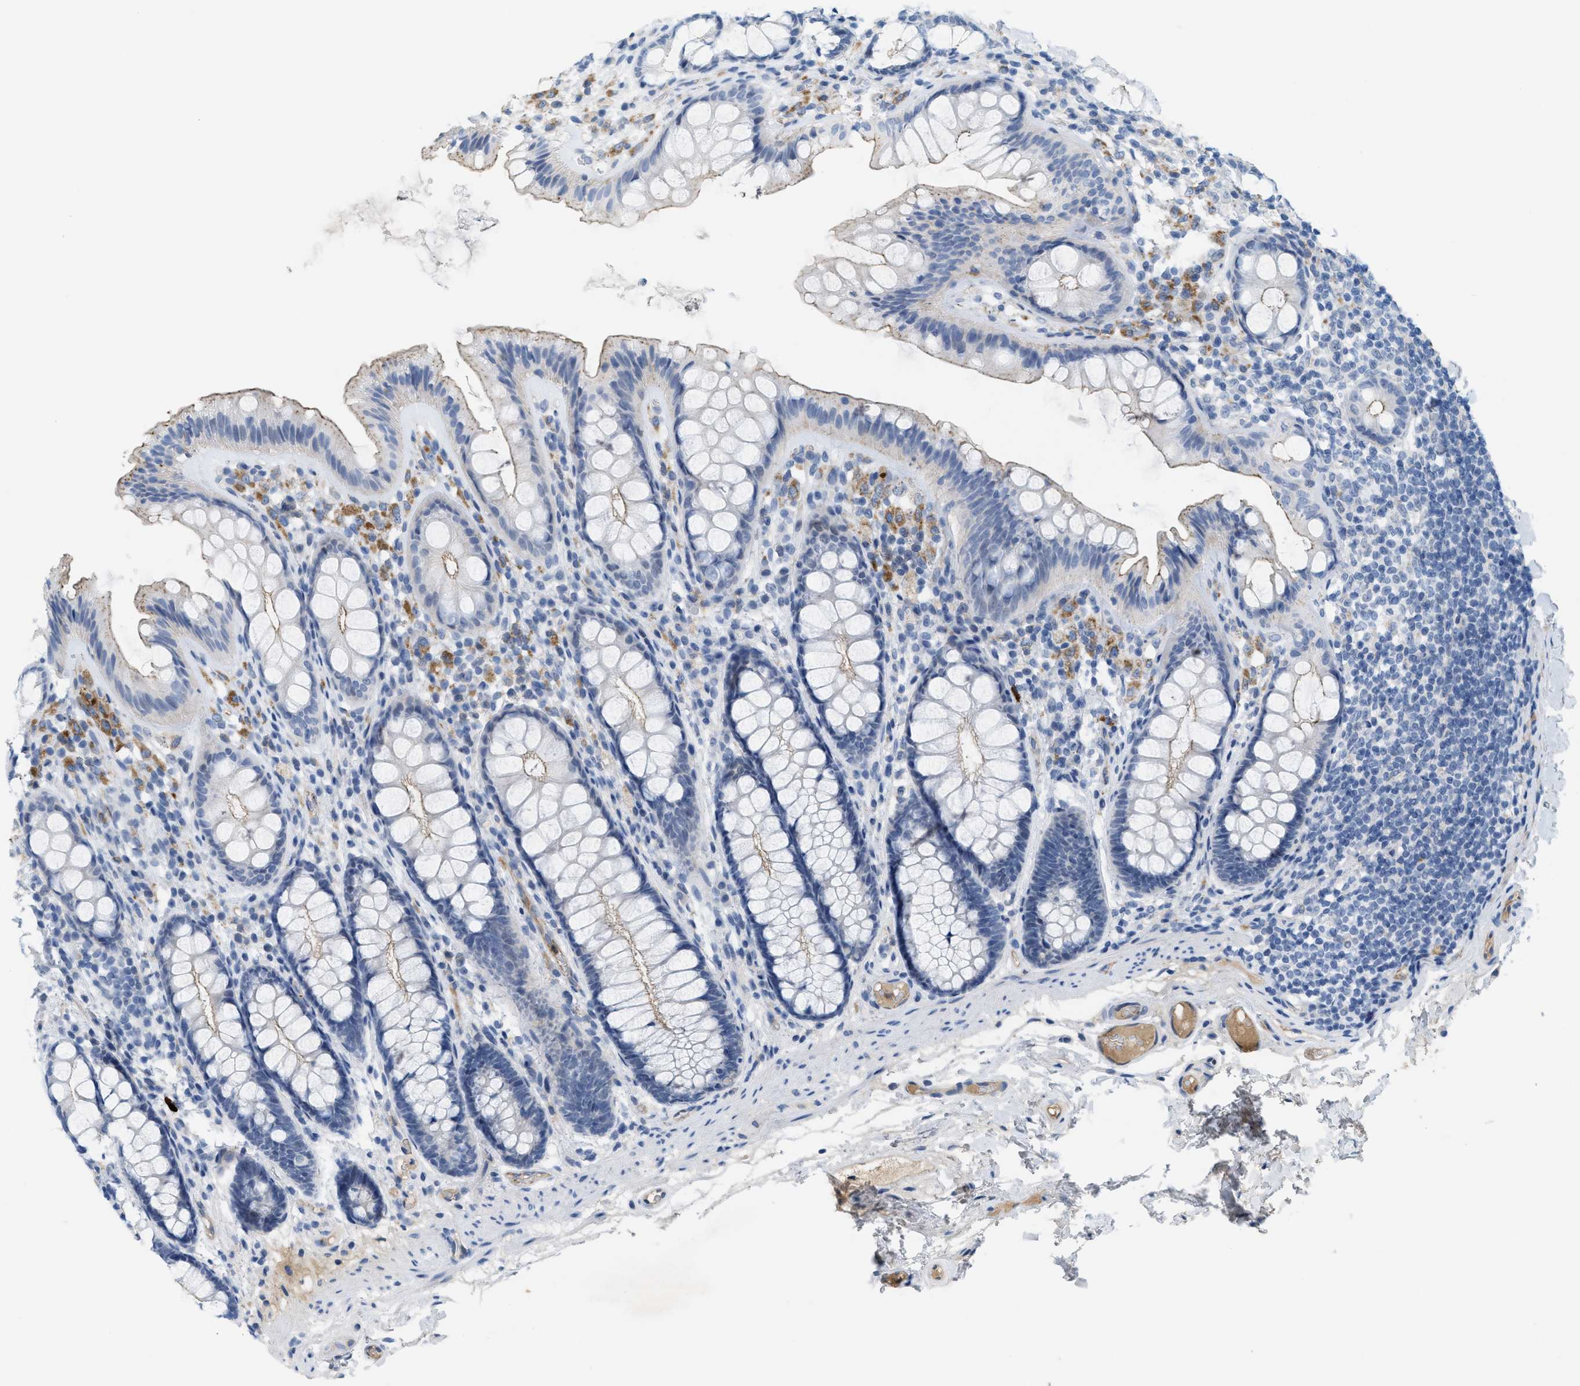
{"staining": {"intensity": "negative", "quantity": "none", "location": "none"}, "tissue": "colon", "cell_type": "Endothelial cells", "image_type": "normal", "snomed": [{"axis": "morphology", "description": "Normal tissue, NOS"}, {"axis": "topography", "description": "Colon"}], "caption": "Protein analysis of normal colon exhibits no significant expression in endothelial cells.", "gene": "CRB3", "patient": {"sex": "female", "age": 56}}